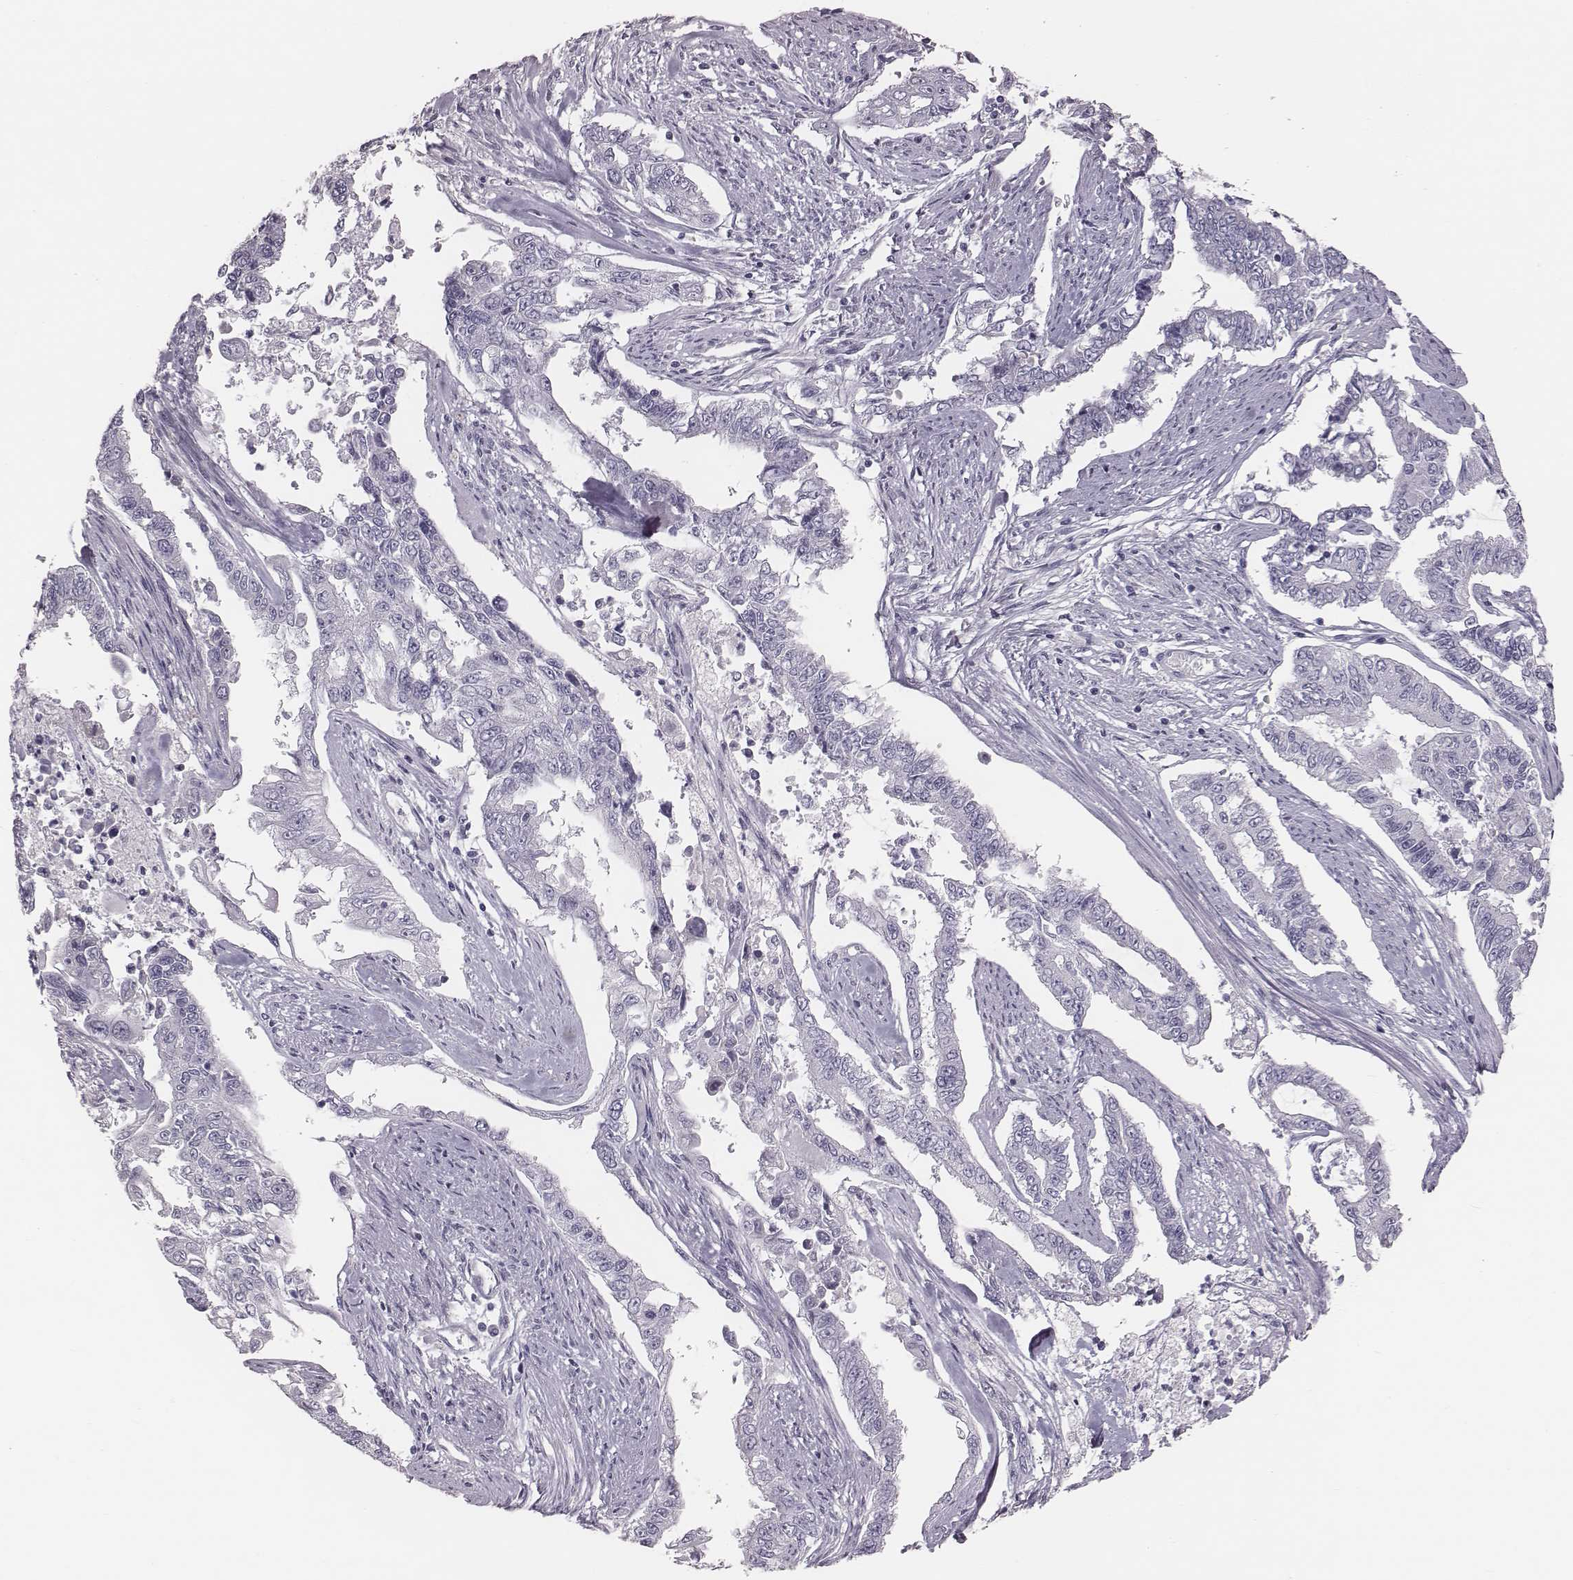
{"staining": {"intensity": "negative", "quantity": "none", "location": "none"}, "tissue": "endometrial cancer", "cell_type": "Tumor cells", "image_type": "cancer", "snomed": [{"axis": "morphology", "description": "Adenocarcinoma, NOS"}, {"axis": "topography", "description": "Uterus"}], "caption": "Endometrial adenocarcinoma was stained to show a protein in brown. There is no significant positivity in tumor cells.", "gene": "C6orf58", "patient": {"sex": "female", "age": 59}}